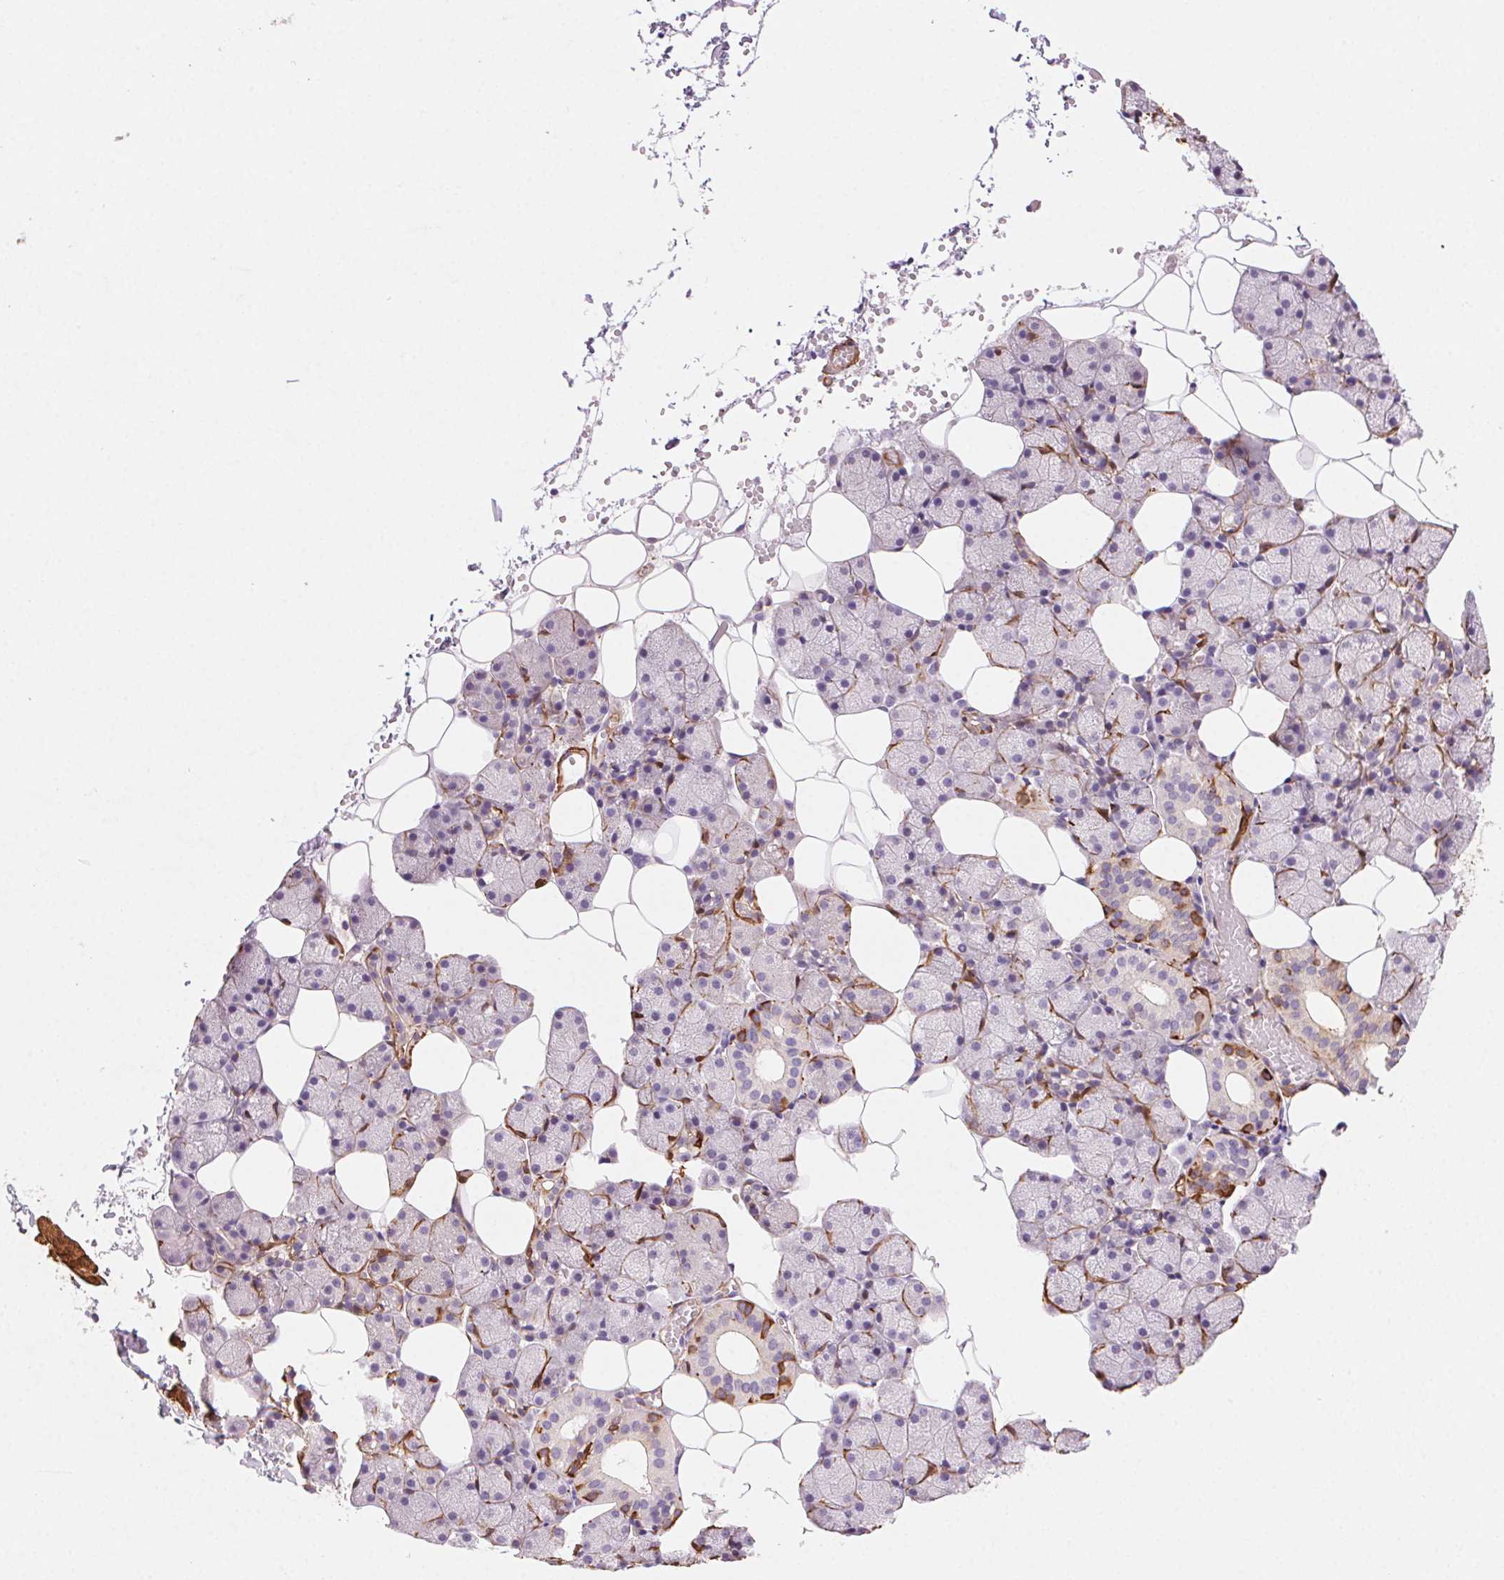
{"staining": {"intensity": "moderate", "quantity": "<25%", "location": "cytoplasmic/membranous"}, "tissue": "salivary gland", "cell_type": "Glandular cells", "image_type": "normal", "snomed": [{"axis": "morphology", "description": "Normal tissue, NOS"}, {"axis": "topography", "description": "Salivary gland"}], "caption": "IHC of normal salivary gland shows low levels of moderate cytoplasmic/membranous expression in approximately <25% of glandular cells.", "gene": "GPX8", "patient": {"sex": "male", "age": 38}}